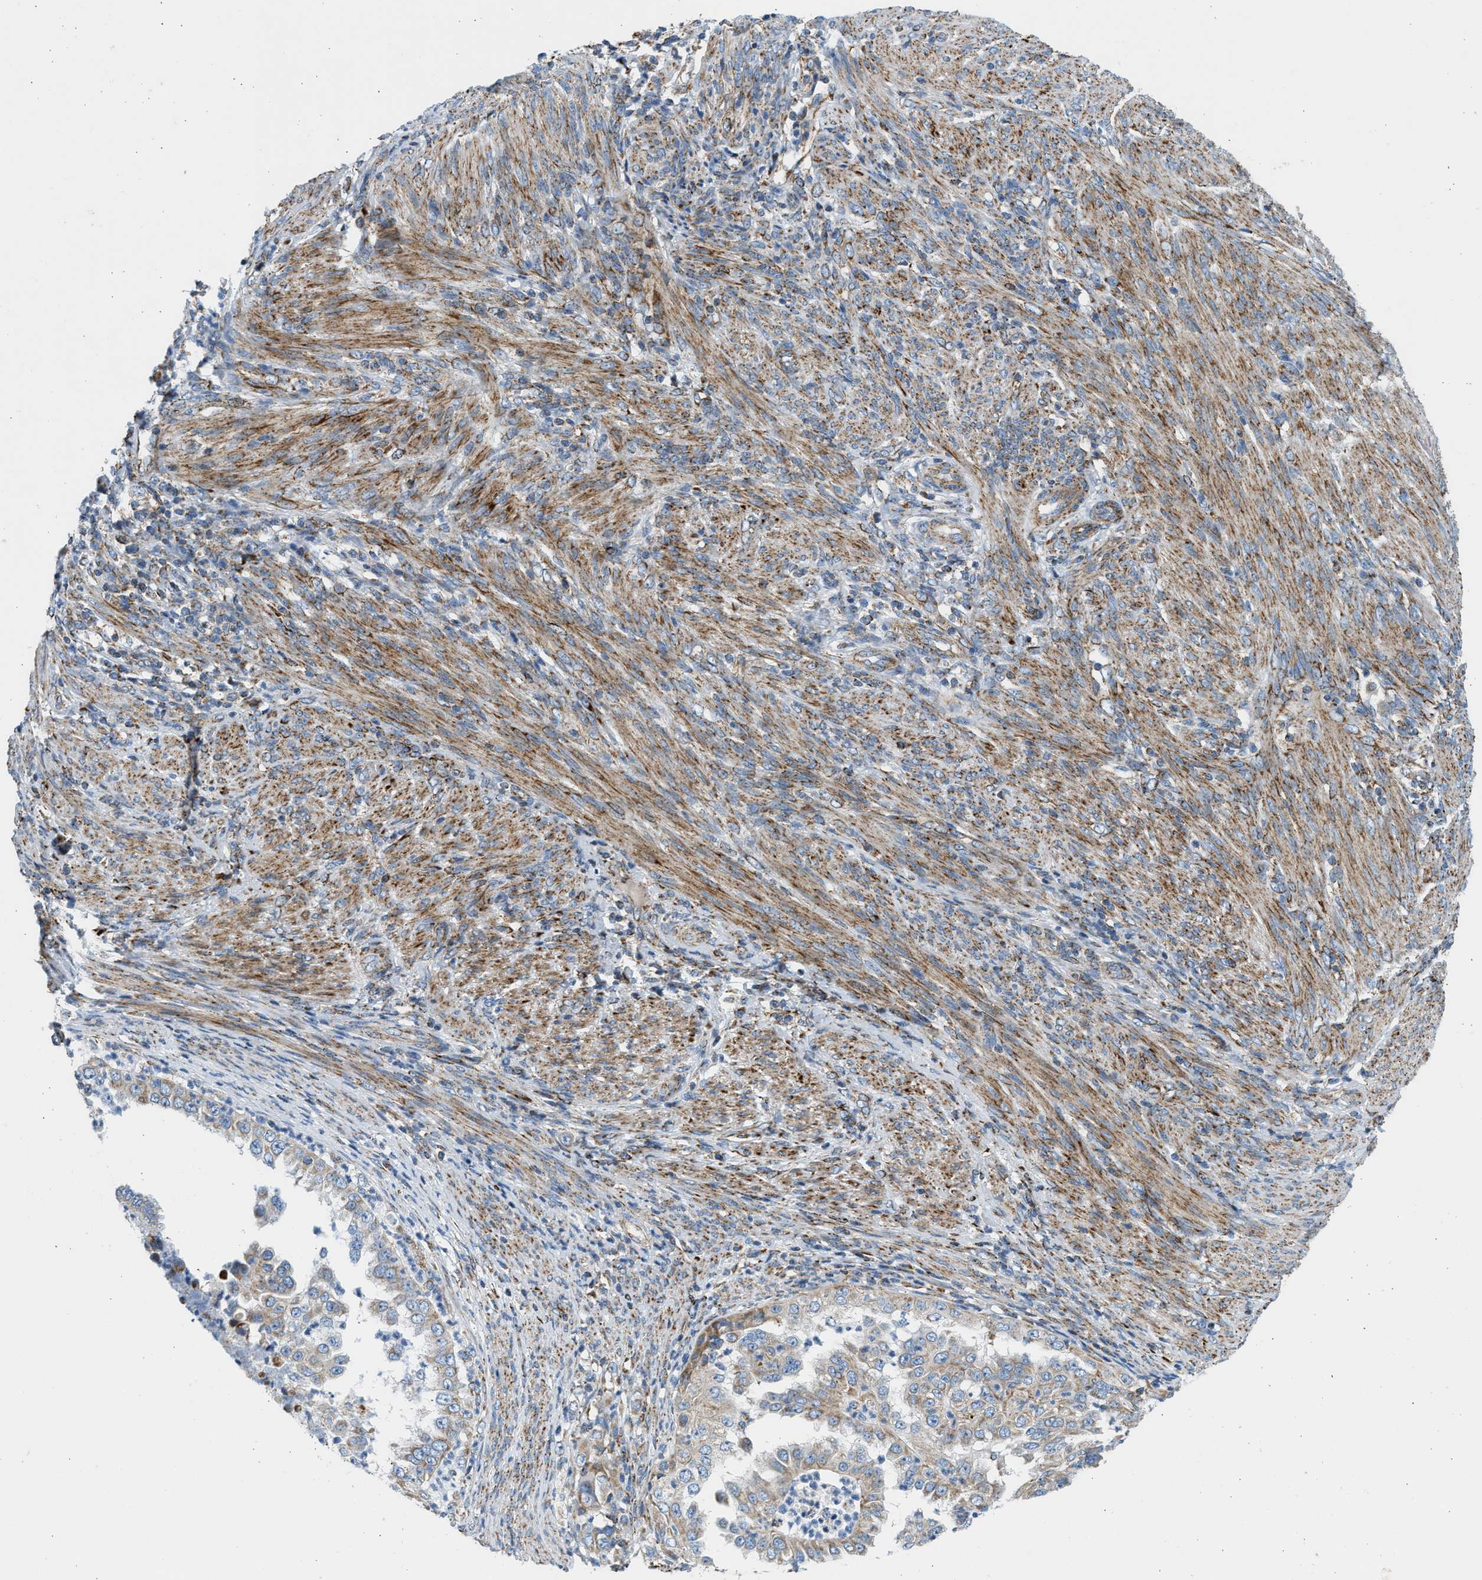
{"staining": {"intensity": "moderate", "quantity": ">75%", "location": "cytoplasmic/membranous"}, "tissue": "endometrial cancer", "cell_type": "Tumor cells", "image_type": "cancer", "snomed": [{"axis": "morphology", "description": "Adenocarcinoma, NOS"}, {"axis": "topography", "description": "Endometrium"}], "caption": "Immunohistochemical staining of endometrial cancer (adenocarcinoma) demonstrates medium levels of moderate cytoplasmic/membranous protein expression in approximately >75% of tumor cells.", "gene": "KCNMB3", "patient": {"sex": "female", "age": 85}}